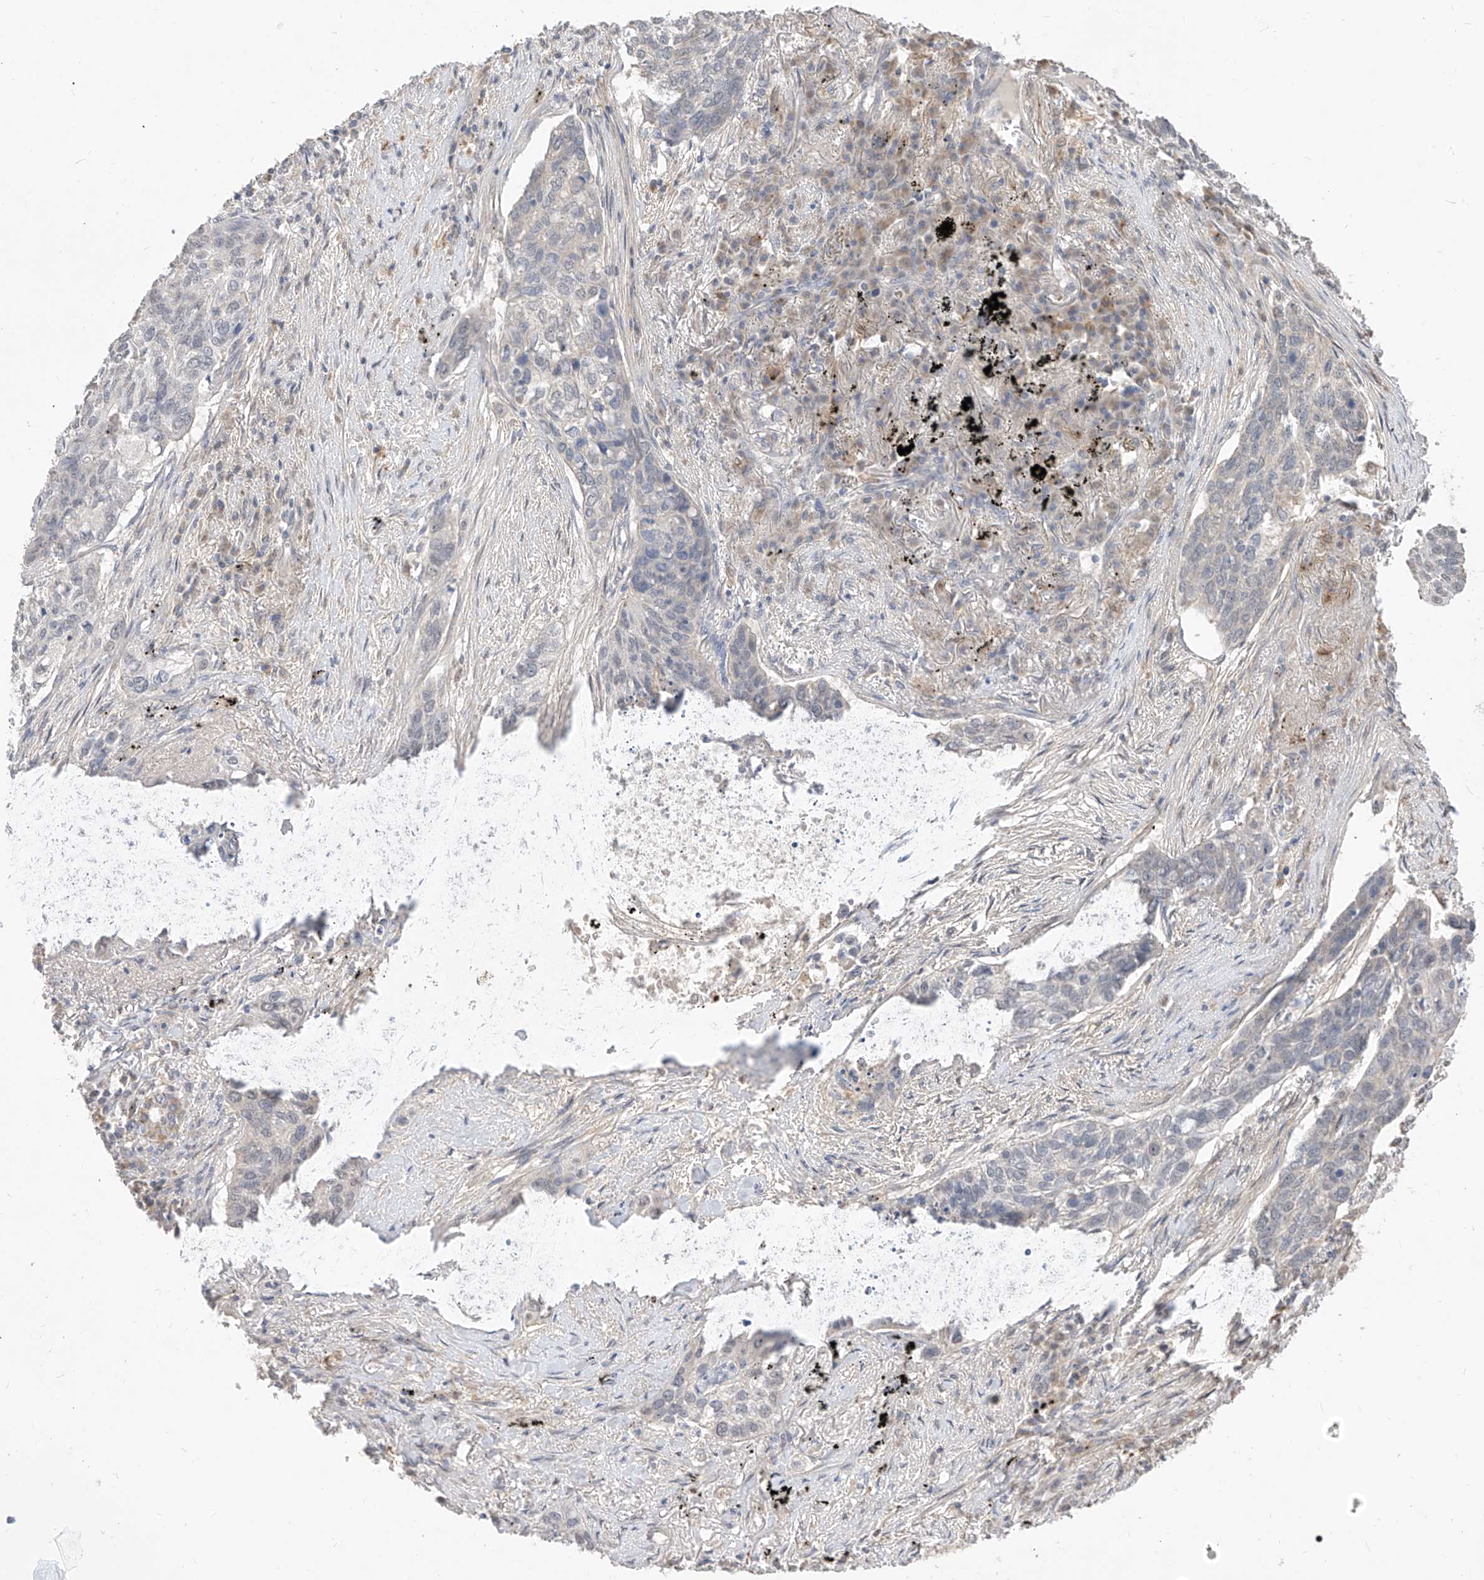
{"staining": {"intensity": "negative", "quantity": "none", "location": "none"}, "tissue": "lung cancer", "cell_type": "Tumor cells", "image_type": "cancer", "snomed": [{"axis": "morphology", "description": "Squamous cell carcinoma, NOS"}, {"axis": "topography", "description": "Lung"}], "caption": "Protein analysis of squamous cell carcinoma (lung) displays no significant expression in tumor cells.", "gene": "LATS1", "patient": {"sex": "female", "age": 63}}